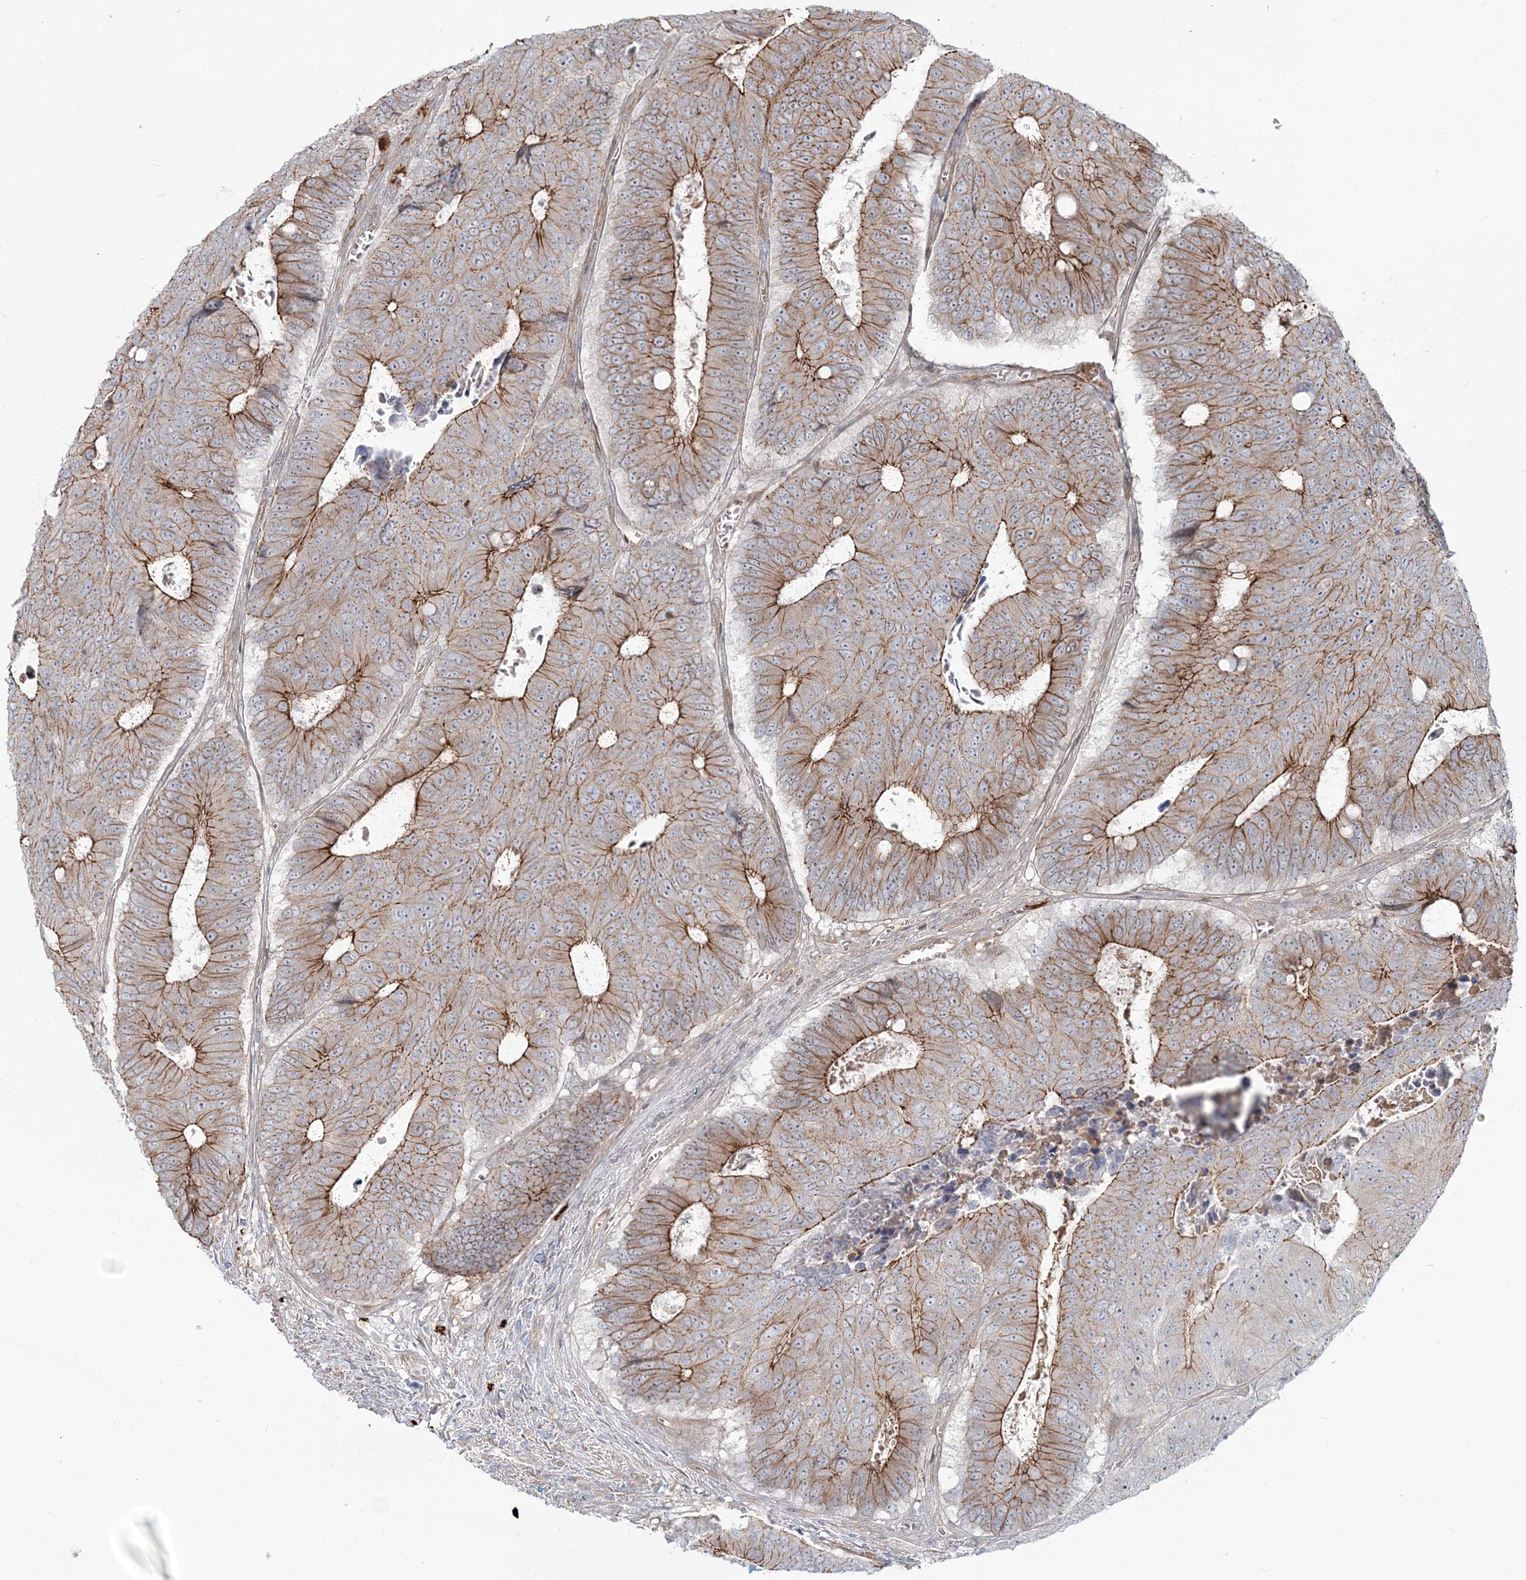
{"staining": {"intensity": "moderate", "quantity": ">75%", "location": "cytoplasmic/membranous"}, "tissue": "colorectal cancer", "cell_type": "Tumor cells", "image_type": "cancer", "snomed": [{"axis": "morphology", "description": "Adenocarcinoma, NOS"}, {"axis": "topography", "description": "Colon"}], "caption": "An image showing moderate cytoplasmic/membranous positivity in approximately >75% of tumor cells in colorectal adenocarcinoma, as visualized by brown immunohistochemical staining.", "gene": "SH3PXD2A", "patient": {"sex": "male", "age": 87}}